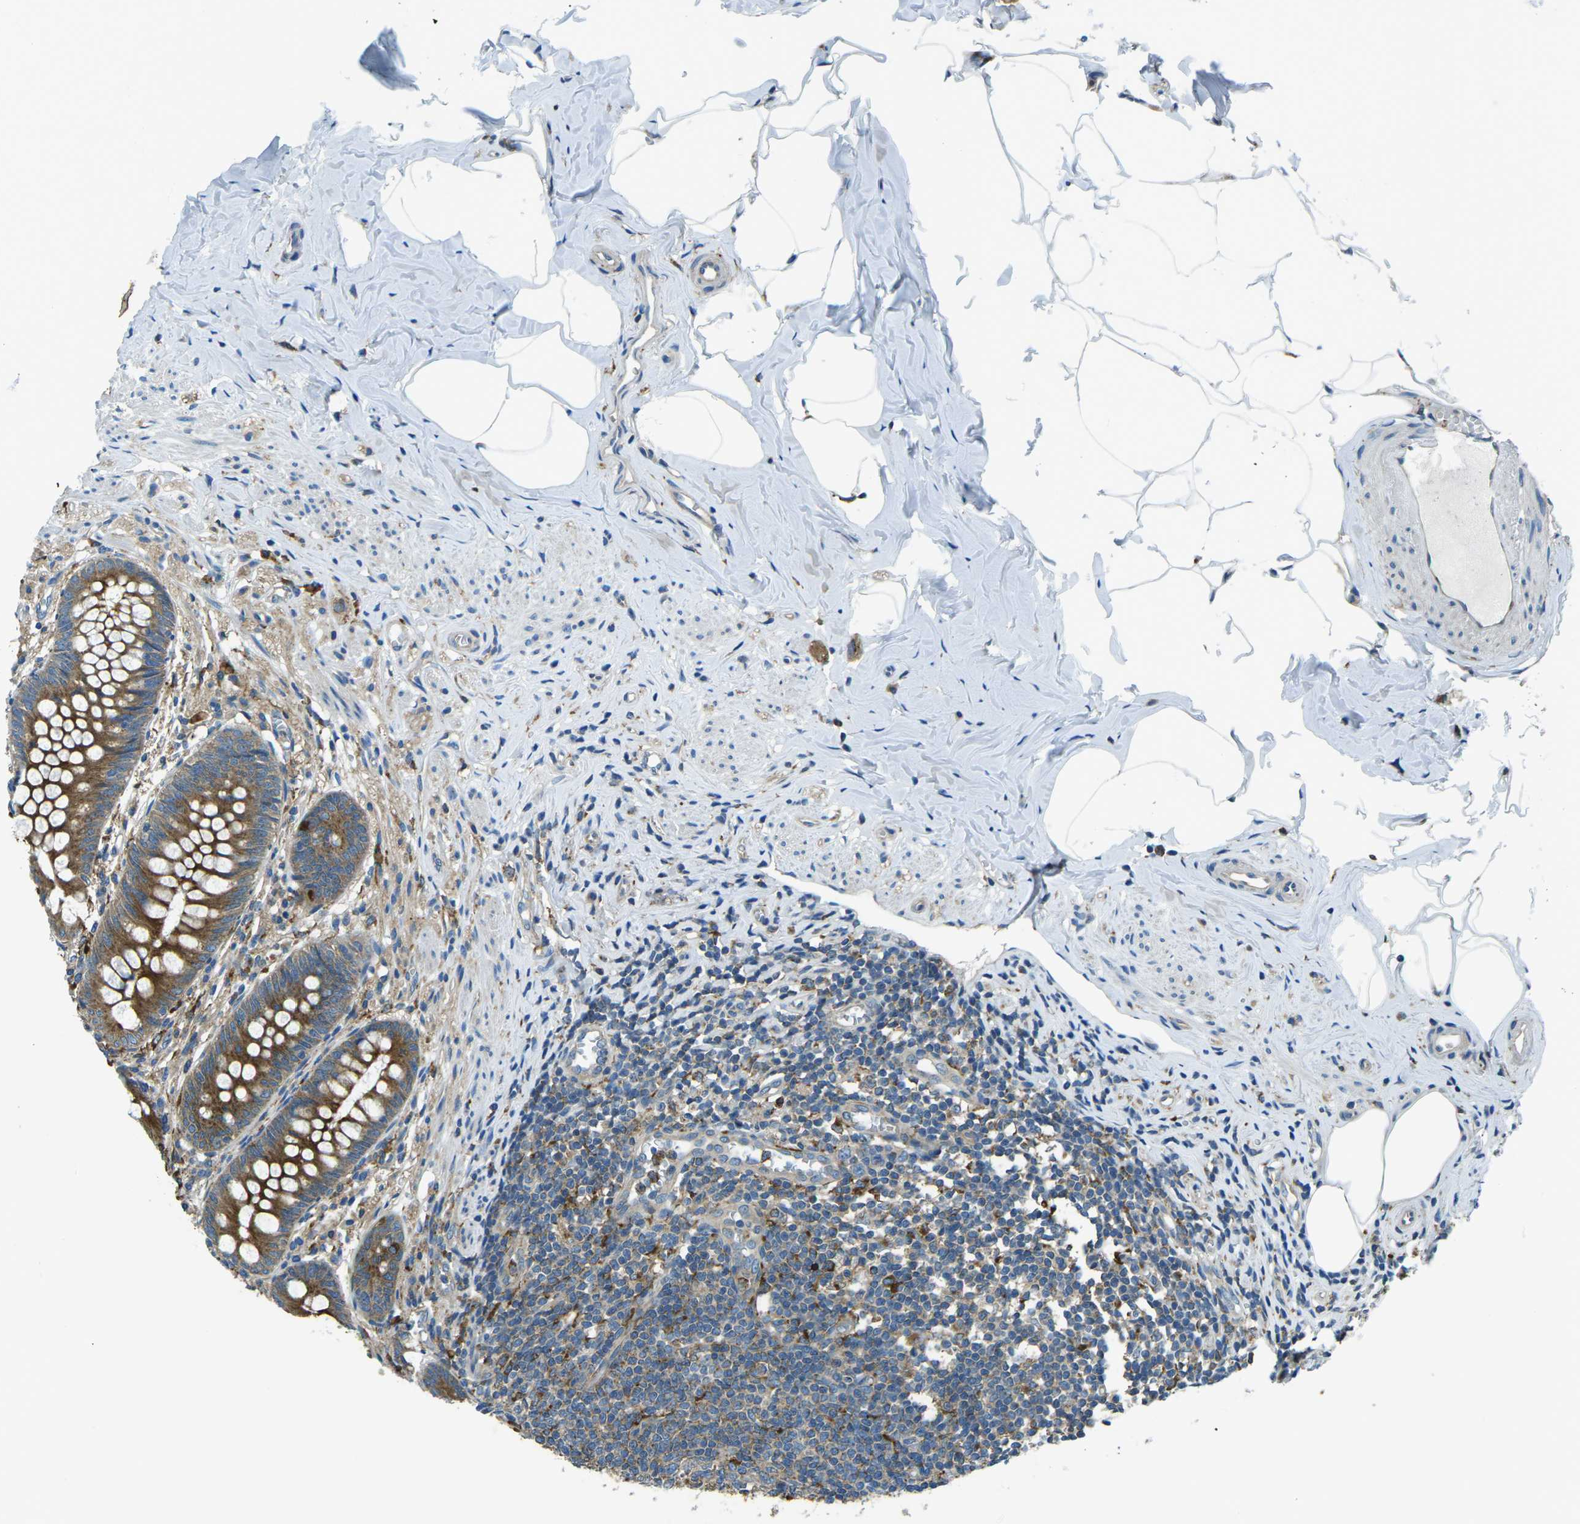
{"staining": {"intensity": "strong", "quantity": ">75%", "location": "cytoplasmic/membranous"}, "tissue": "appendix", "cell_type": "Glandular cells", "image_type": "normal", "snomed": [{"axis": "morphology", "description": "Normal tissue, NOS"}, {"axis": "topography", "description": "Appendix"}], "caption": "Appendix stained with DAB (3,3'-diaminobenzidine) immunohistochemistry demonstrates high levels of strong cytoplasmic/membranous expression in approximately >75% of glandular cells.", "gene": "CDK17", "patient": {"sex": "male", "age": 56}}